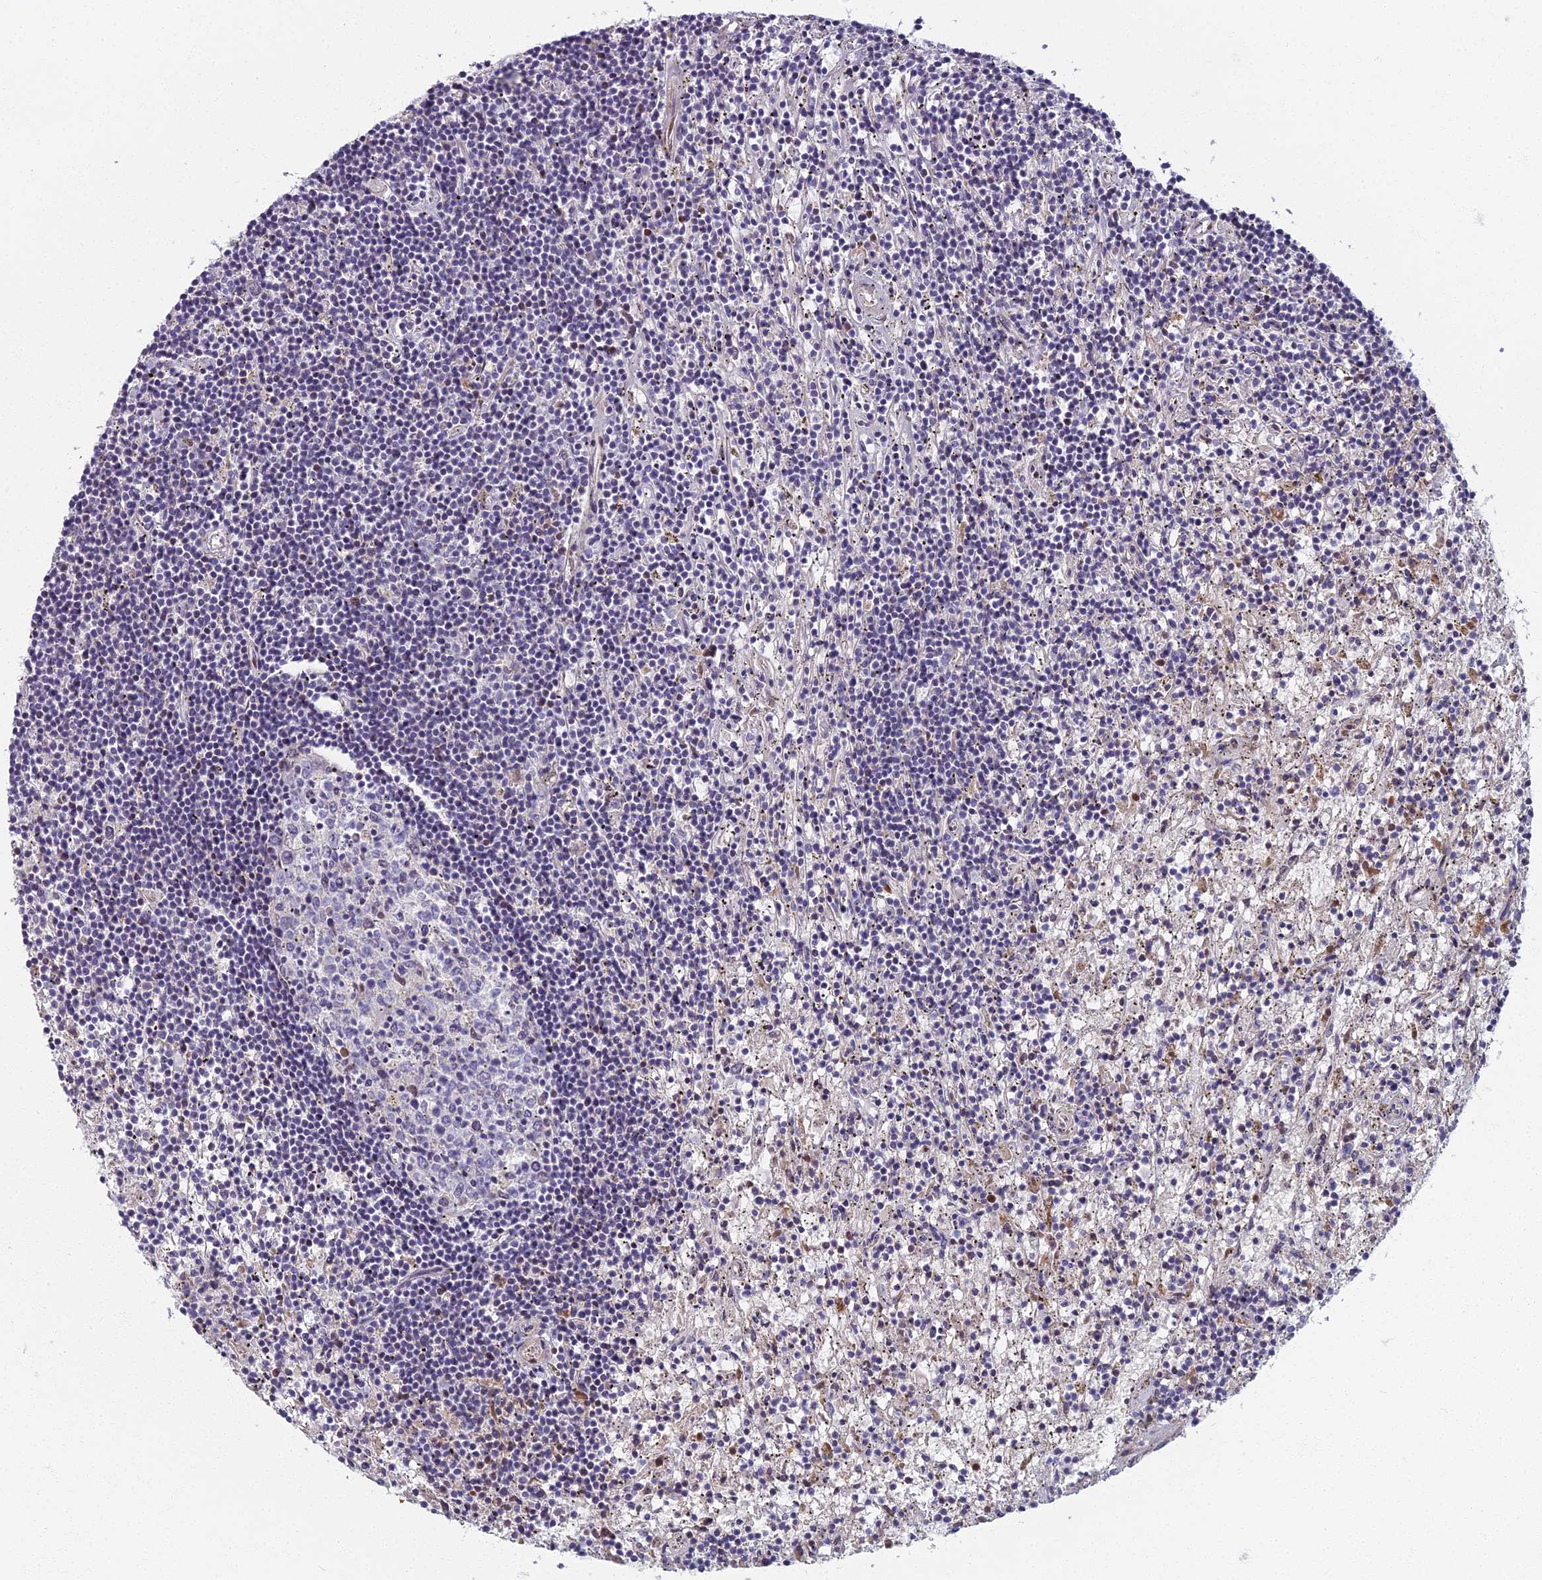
{"staining": {"intensity": "negative", "quantity": "none", "location": "none"}, "tissue": "lymphoma", "cell_type": "Tumor cells", "image_type": "cancer", "snomed": [{"axis": "morphology", "description": "Malignant lymphoma, non-Hodgkin's type, Low grade"}, {"axis": "topography", "description": "Spleen"}], "caption": "A photomicrograph of human low-grade malignant lymphoma, non-Hodgkin's type is negative for staining in tumor cells.", "gene": "ARL15", "patient": {"sex": "male", "age": 76}}